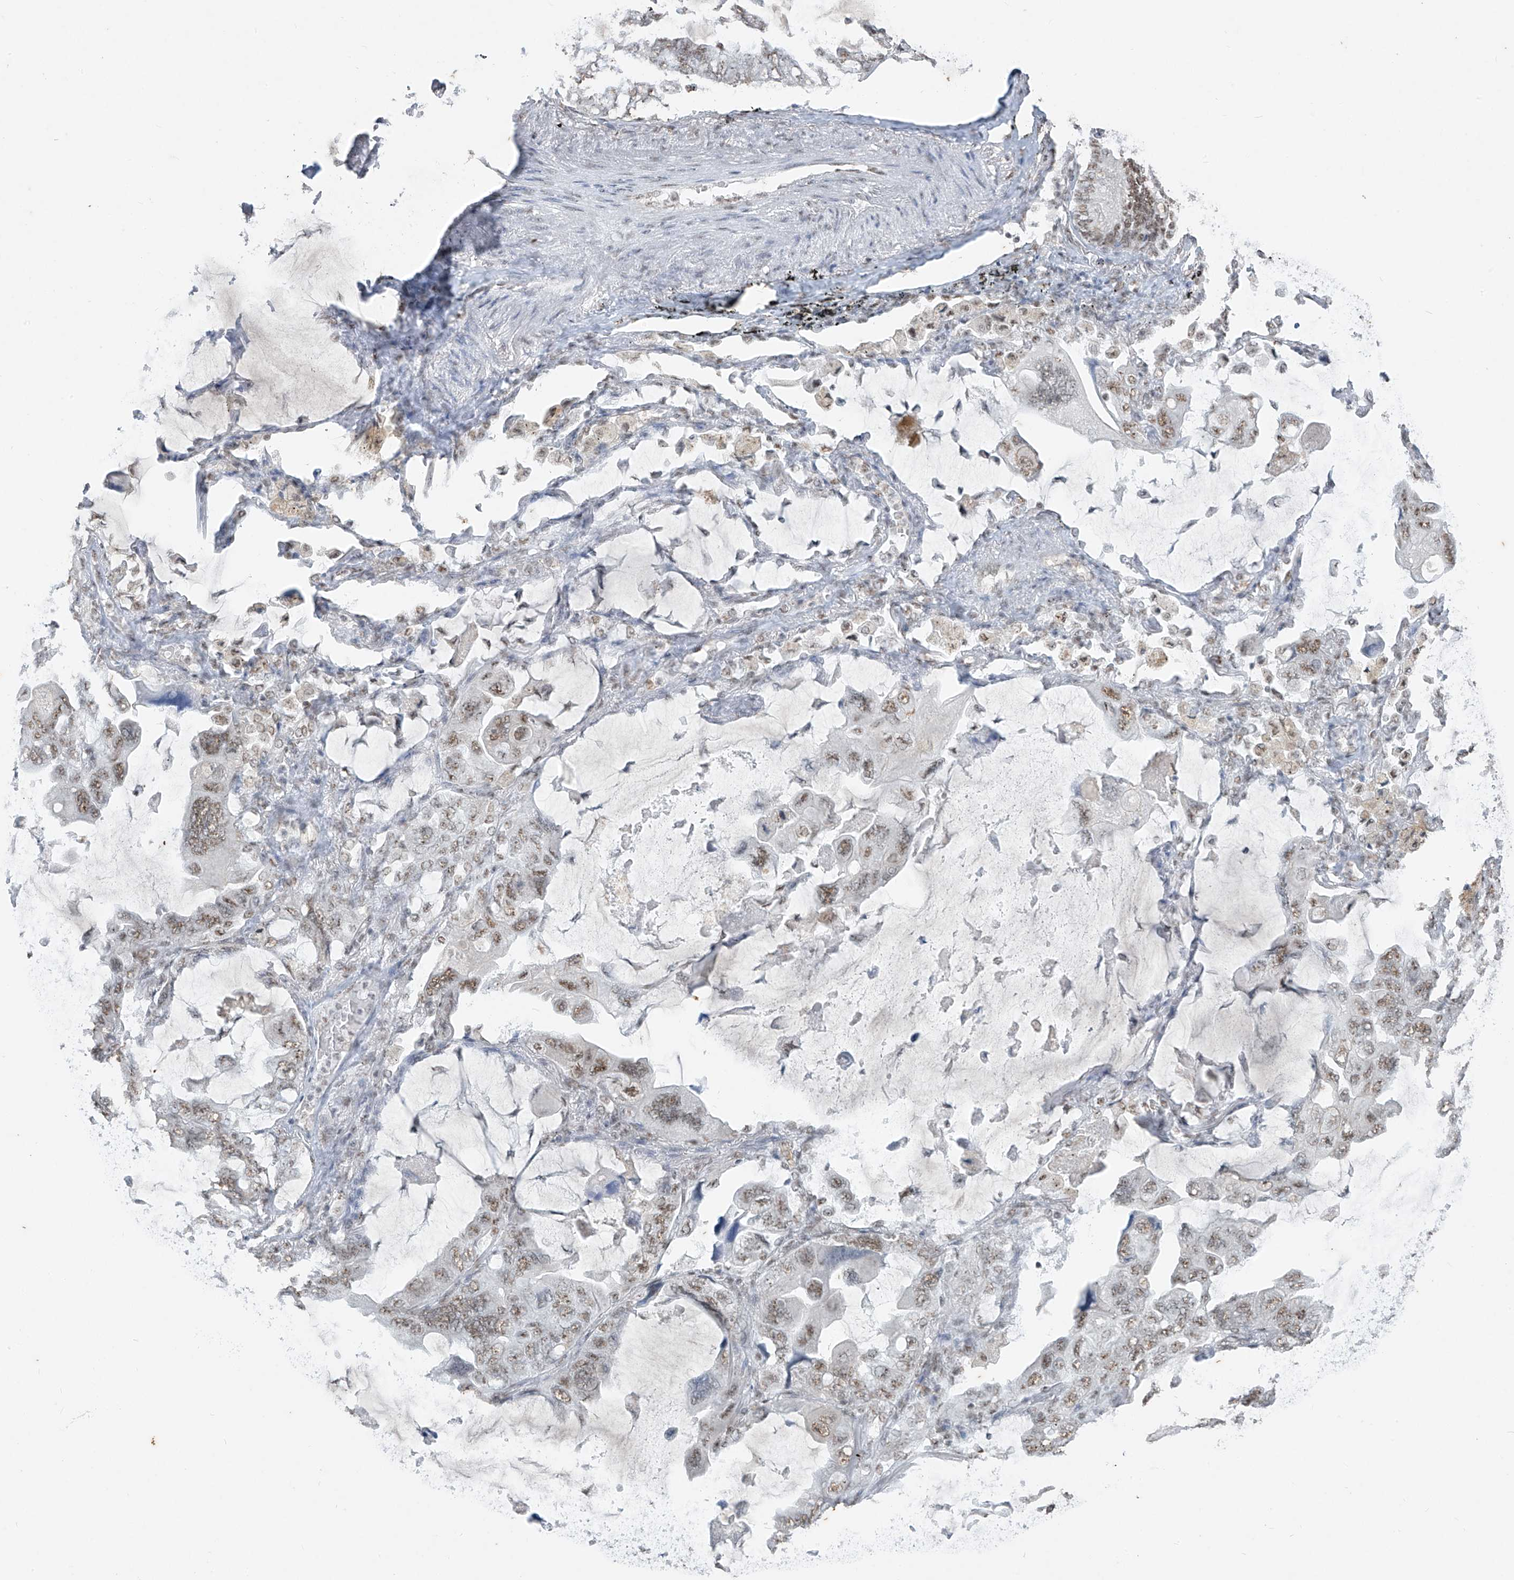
{"staining": {"intensity": "weak", "quantity": "25%-75%", "location": "nuclear"}, "tissue": "lung cancer", "cell_type": "Tumor cells", "image_type": "cancer", "snomed": [{"axis": "morphology", "description": "Squamous cell carcinoma, NOS"}, {"axis": "topography", "description": "Lung"}], "caption": "There is low levels of weak nuclear staining in tumor cells of lung squamous cell carcinoma, as demonstrated by immunohistochemical staining (brown color).", "gene": "TFEC", "patient": {"sex": "female", "age": 73}}